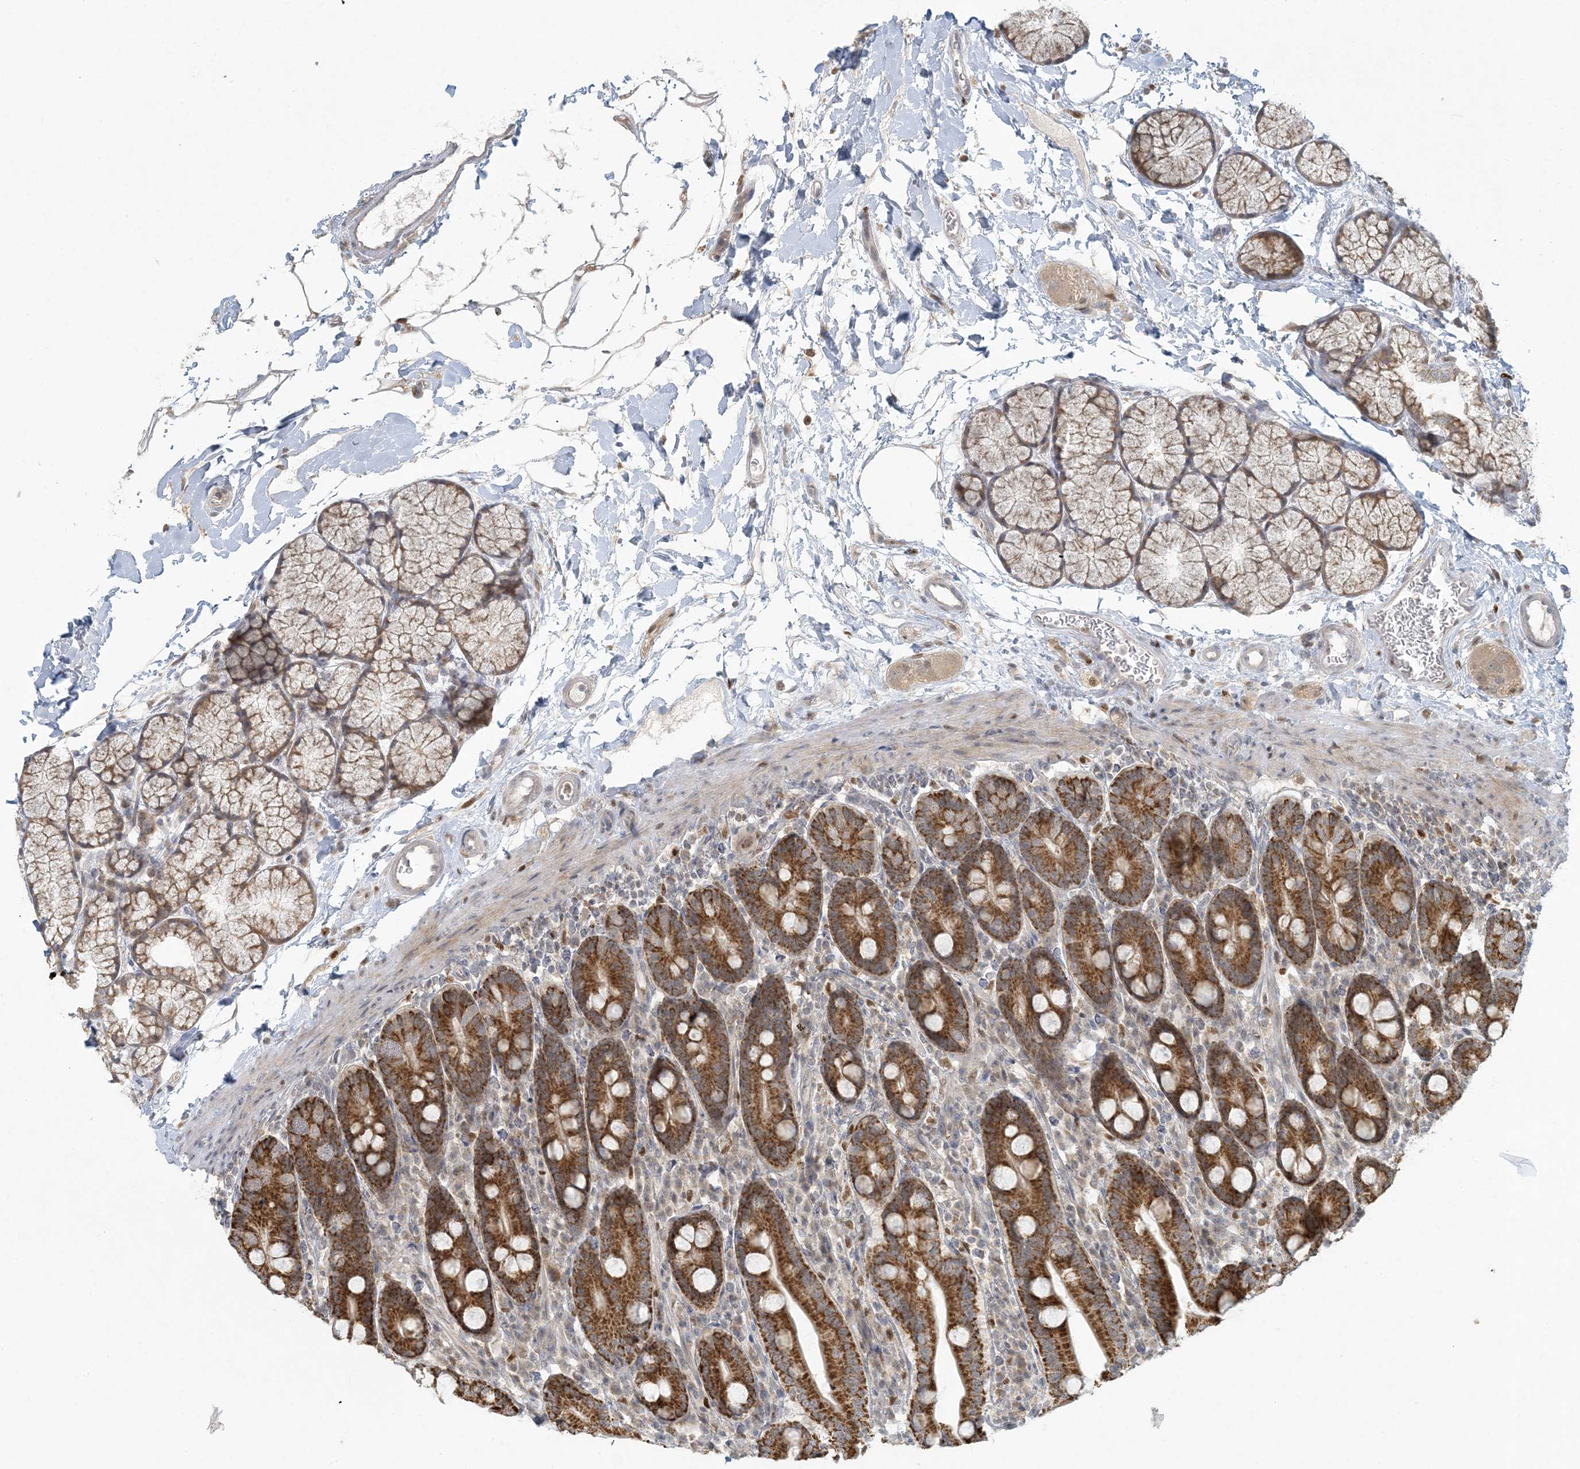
{"staining": {"intensity": "moderate", "quantity": ">75%", "location": "cytoplasmic/membranous"}, "tissue": "duodenum", "cell_type": "Glandular cells", "image_type": "normal", "snomed": [{"axis": "morphology", "description": "Normal tissue, NOS"}, {"axis": "topography", "description": "Duodenum"}], "caption": "DAB (3,3'-diaminobenzidine) immunohistochemical staining of benign duodenum demonstrates moderate cytoplasmic/membranous protein expression in approximately >75% of glandular cells. (IHC, brightfield microscopy, high magnification).", "gene": "CTDNEP1", "patient": {"sex": "male", "age": 35}}